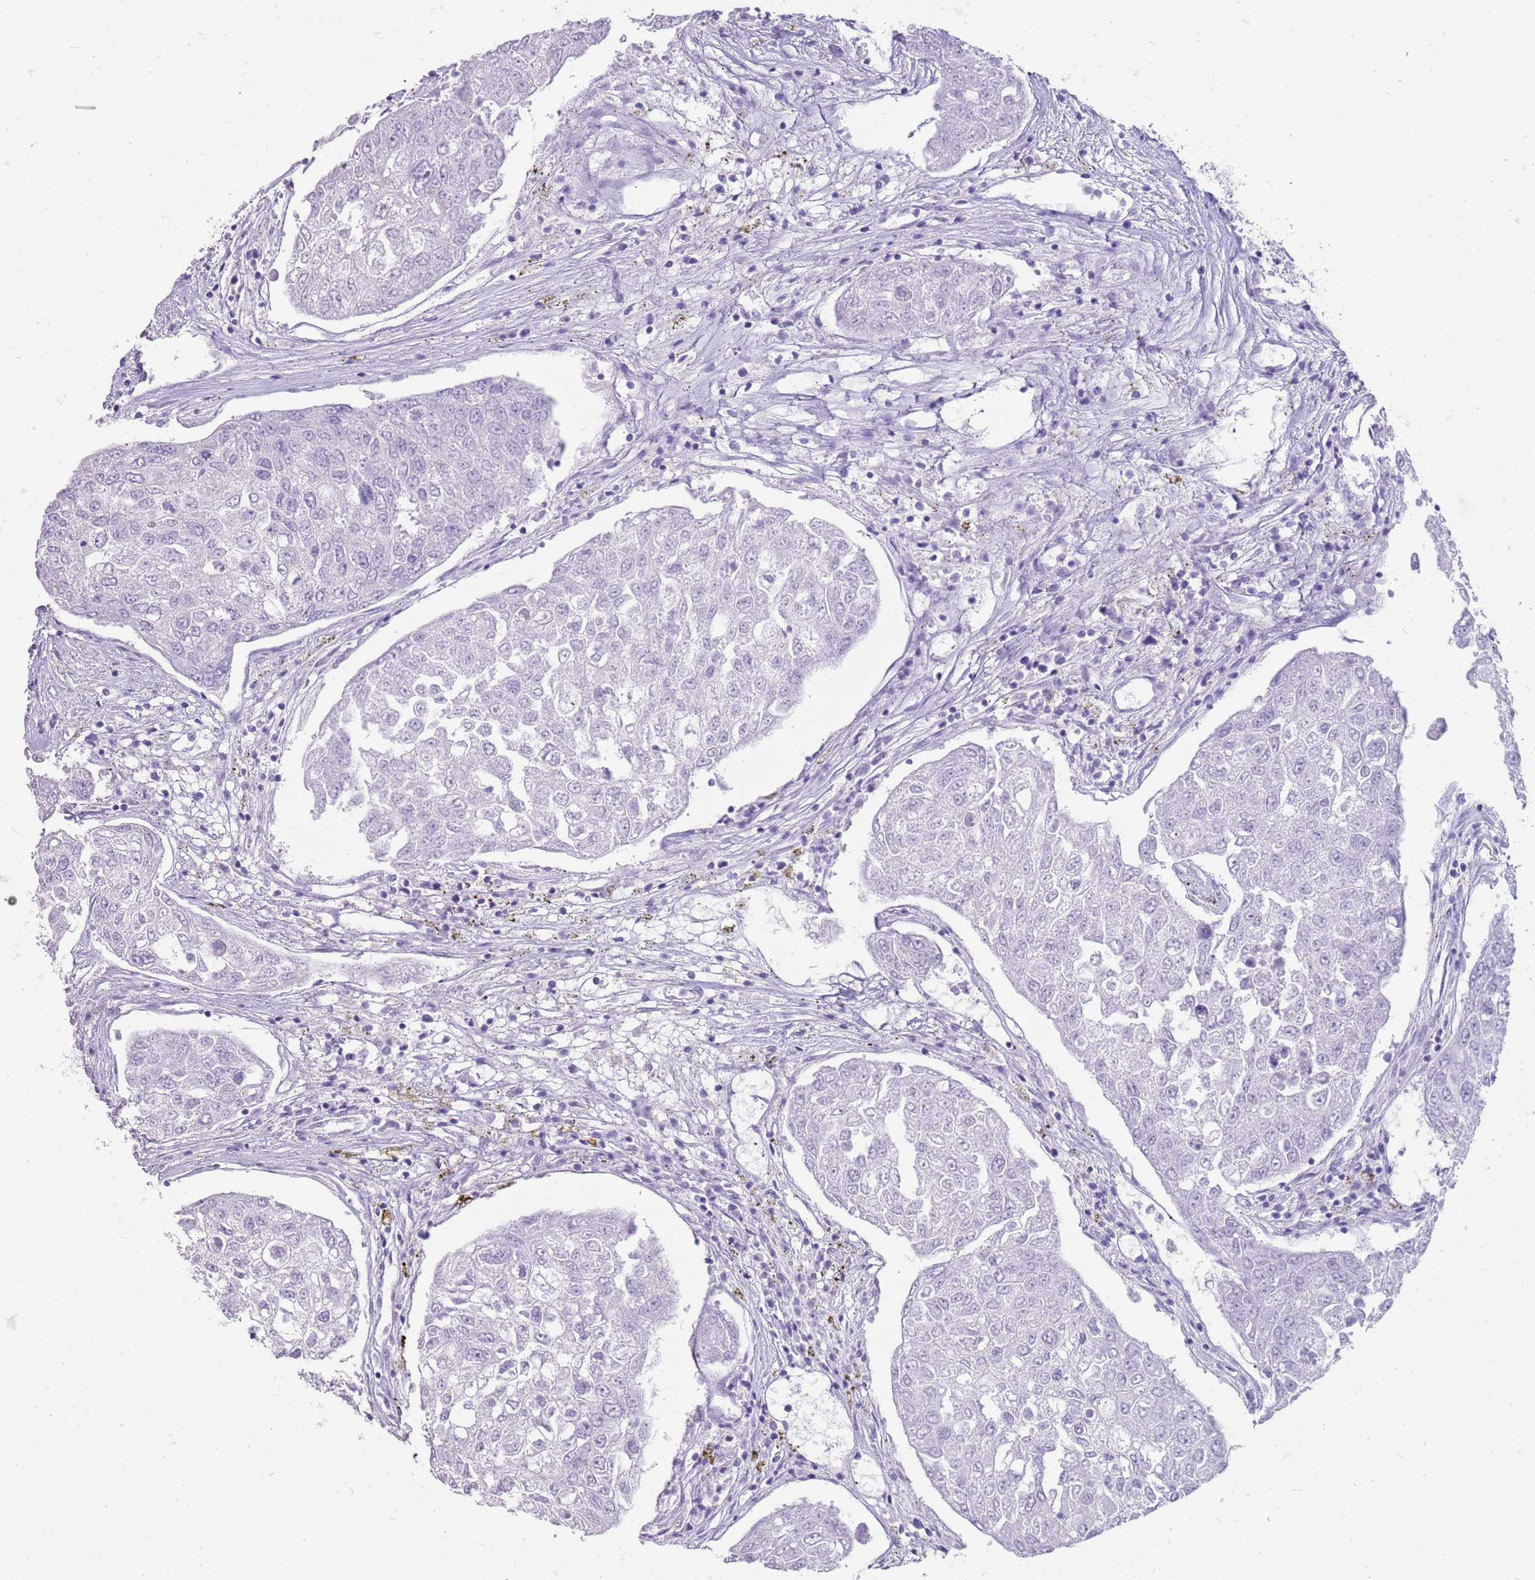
{"staining": {"intensity": "negative", "quantity": "none", "location": "none"}, "tissue": "urothelial cancer", "cell_type": "Tumor cells", "image_type": "cancer", "snomed": [{"axis": "morphology", "description": "Urothelial carcinoma, High grade"}, {"axis": "topography", "description": "Lymph node"}, {"axis": "topography", "description": "Urinary bladder"}], "caption": "This is an immunohistochemistry (IHC) micrograph of high-grade urothelial carcinoma. There is no staining in tumor cells.", "gene": "NBPF3", "patient": {"sex": "male", "age": 51}}